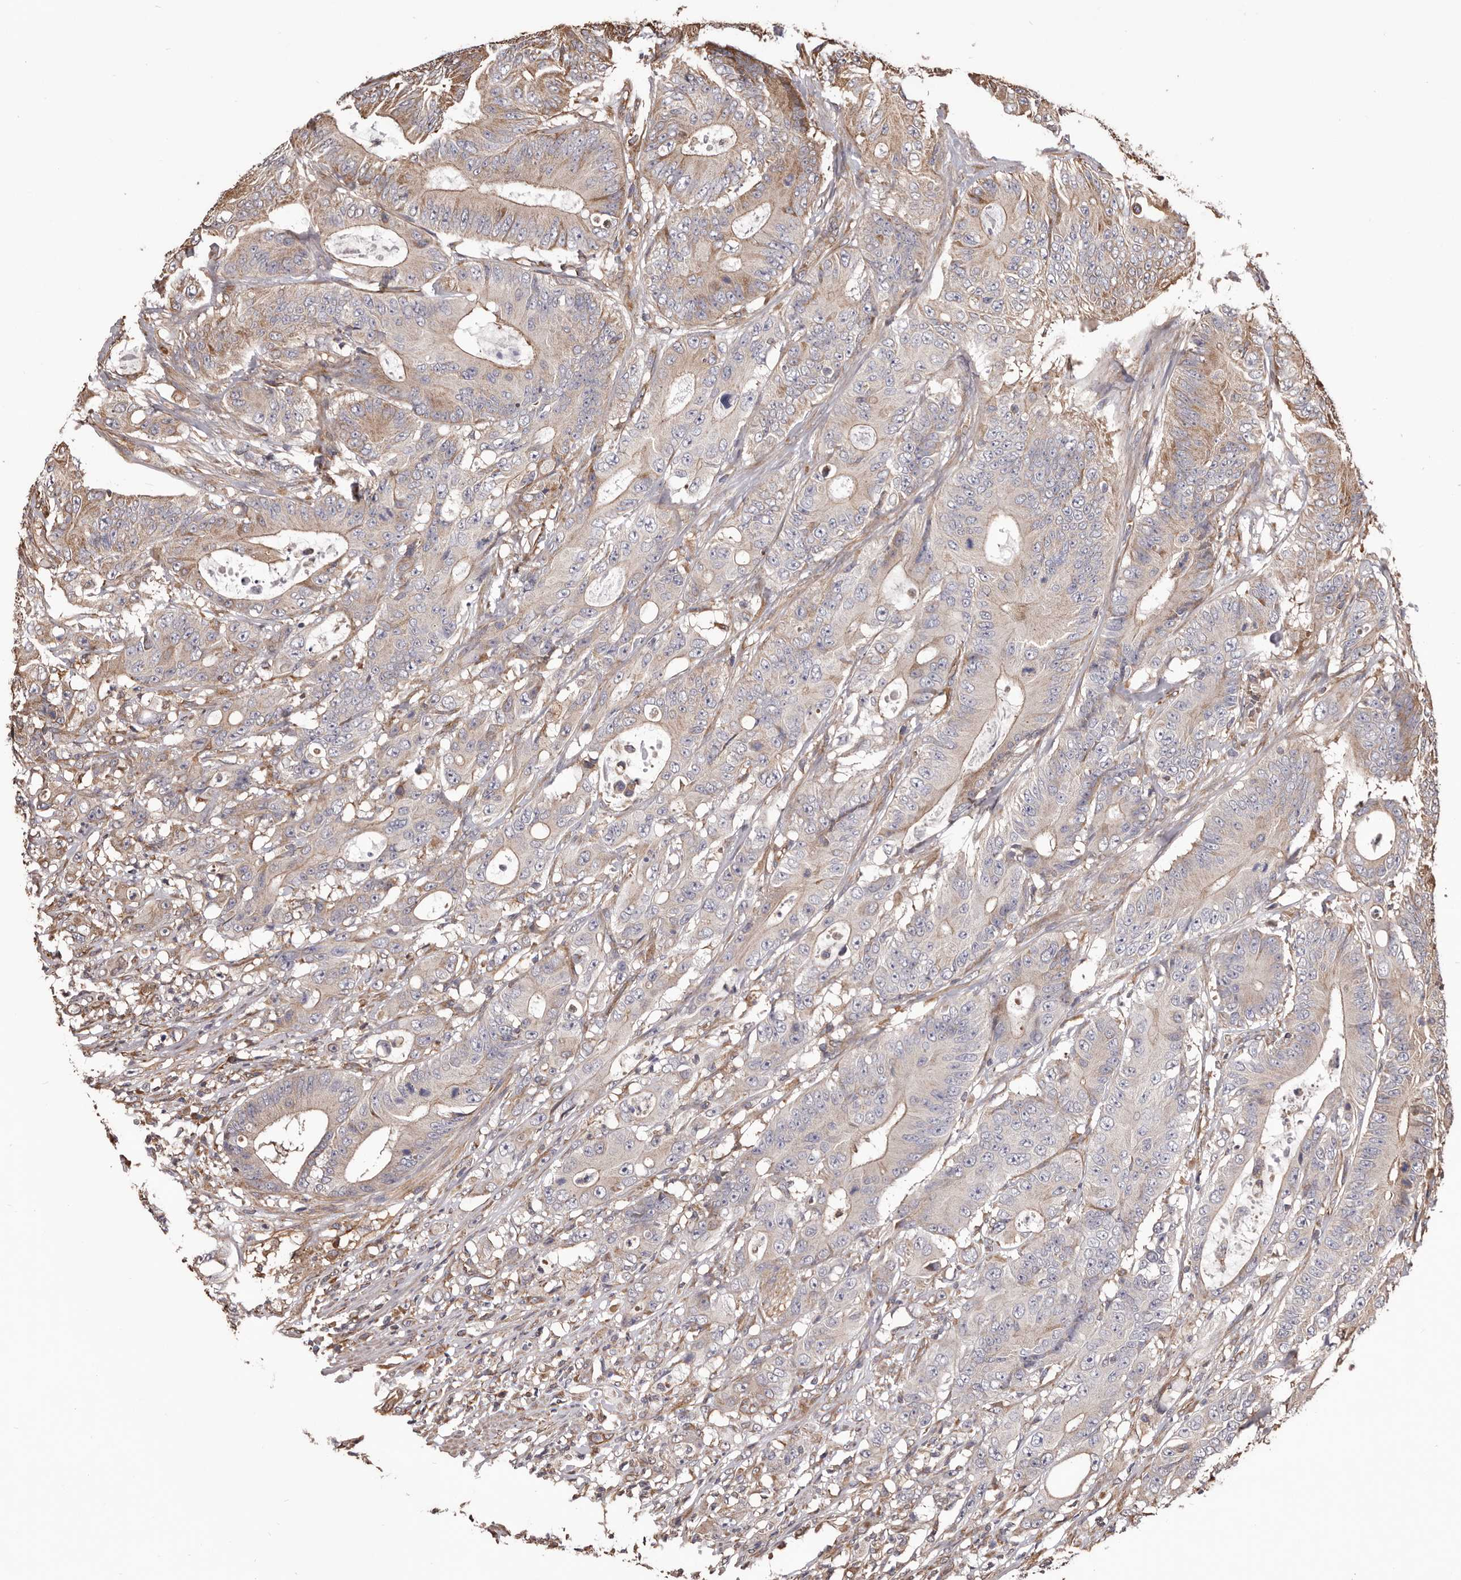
{"staining": {"intensity": "weak", "quantity": "<25%", "location": "cytoplasmic/membranous"}, "tissue": "colorectal cancer", "cell_type": "Tumor cells", "image_type": "cancer", "snomed": [{"axis": "morphology", "description": "Adenocarcinoma, NOS"}, {"axis": "topography", "description": "Colon"}], "caption": "Immunohistochemistry of colorectal adenocarcinoma reveals no expression in tumor cells.", "gene": "CEP104", "patient": {"sex": "male", "age": 83}}